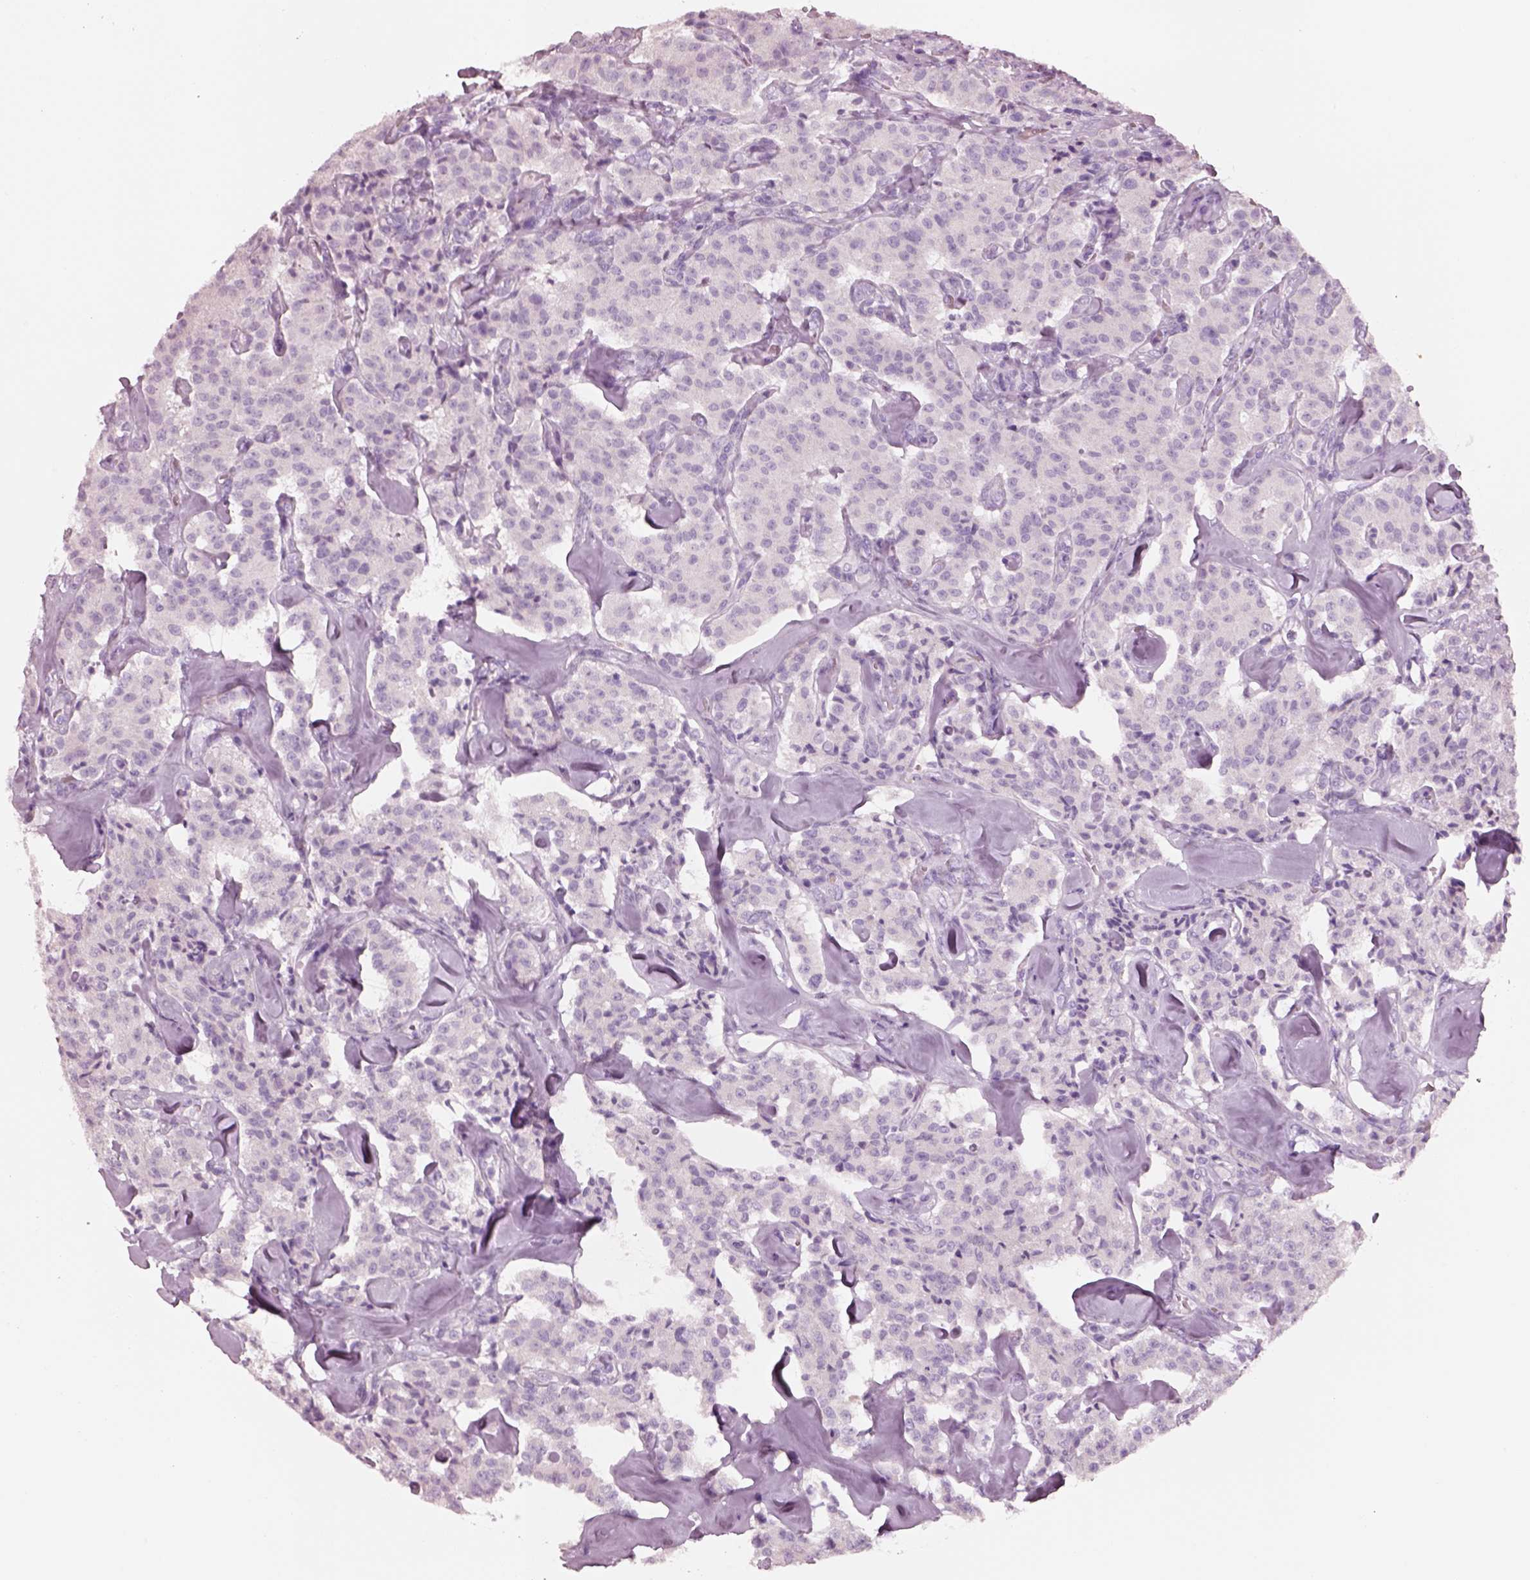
{"staining": {"intensity": "negative", "quantity": "none", "location": "none"}, "tissue": "carcinoid", "cell_type": "Tumor cells", "image_type": "cancer", "snomed": [{"axis": "morphology", "description": "Carcinoid, malignant, NOS"}, {"axis": "topography", "description": "Pancreas"}], "caption": "Immunohistochemistry of carcinoid (malignant) reveals no staining in tumor cells.", "gene": "PNOC", "patient": {"sex": "male", "age": 41}}